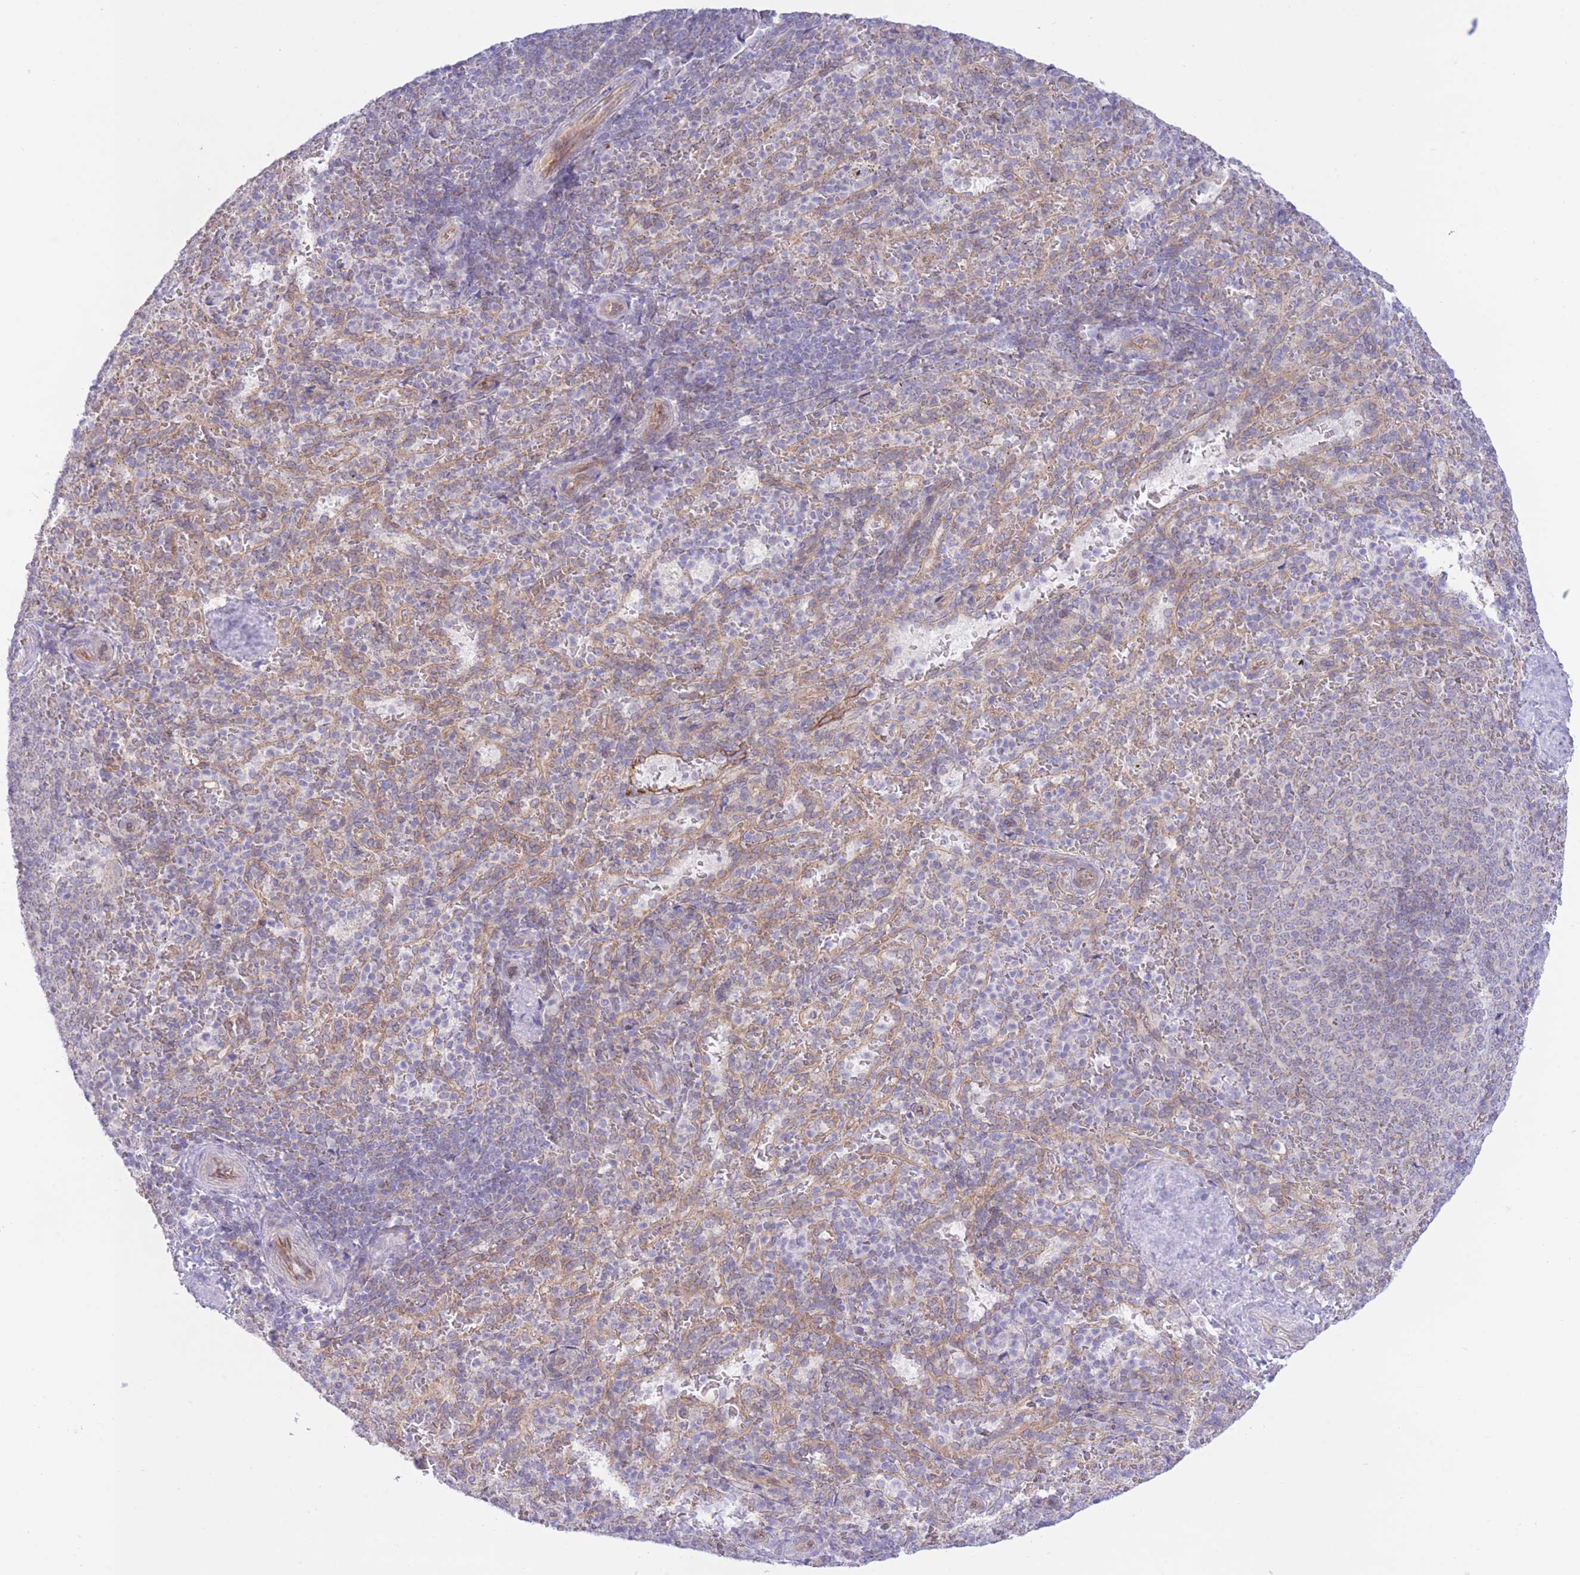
{"staining": {"intensity": "negative", "quantity": "none", "location": "none"}, "tissue": "spleen", "cell_type": "Cells in red pulp", "image_type": "normal", "snomed": [{"axis": "morphology", "description": "Normal tissue, NOS"}, {"axis": "topography", "description": "Spleen"}], "caption": "The immunohistochemistry (IHC) micrograph has no significant staining in cells in red pulp of spleen. The staining was performed using DAB to visualize the protein expression in brown, while the nuclei were stained in blue with hematoxylin (Magnification: 20x).", "gene": "MRPS31", "patient": {"sex": "female", "age": 21}}